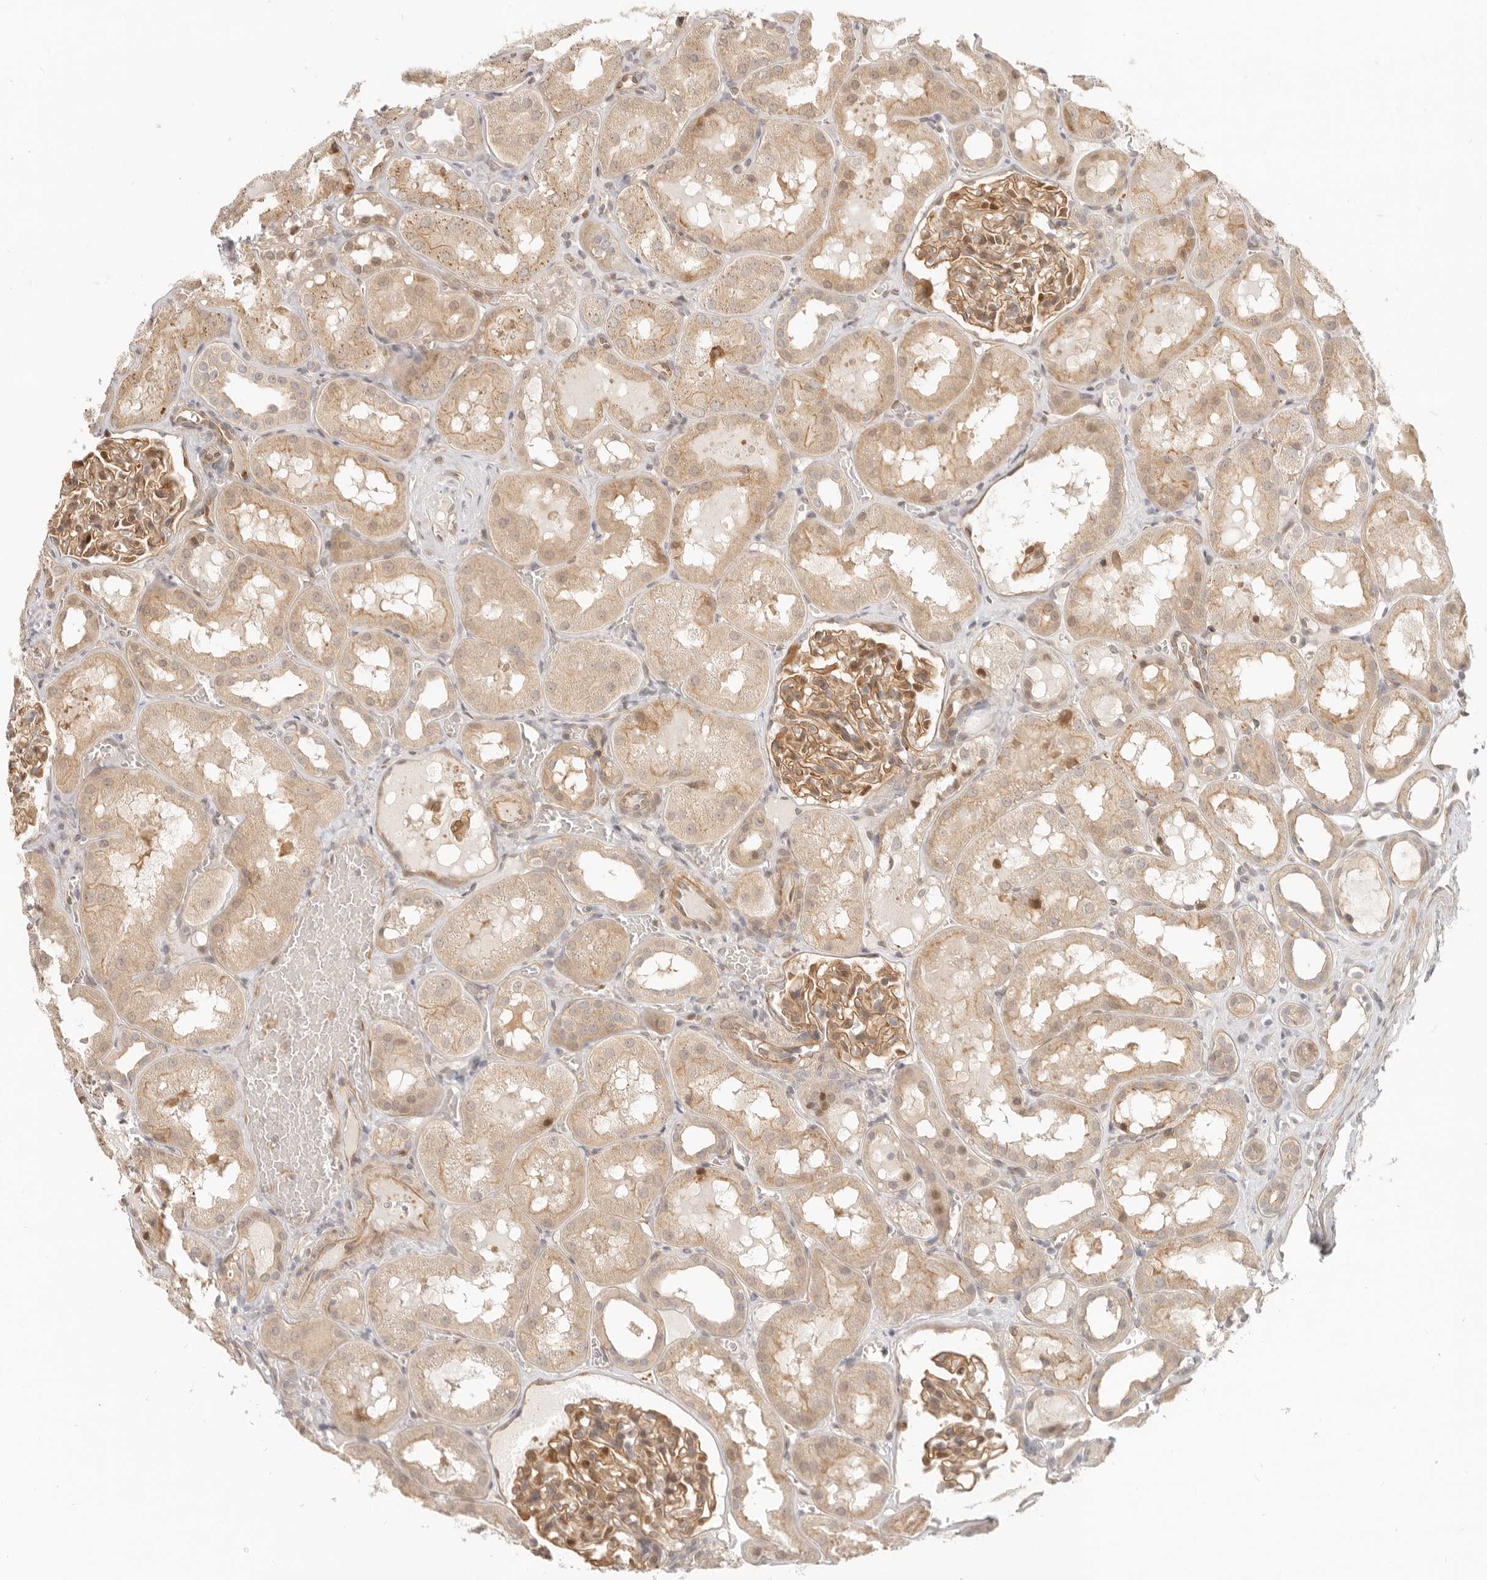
{"staining": {"intensity": "moderate", "quantity": "25%-75%", "location": "cytoplasmic/membranous"}, "tissue": "kidney", "cell_type": "Cells in glomeruli", "image_type": "normal", "snomed": [{"axis": "morphology", "description": "Normal tissue, NOS"}, {"axis": "topography", "description": "Kidney"}, {"axis": "topography", "description": "Urinary bladder"}], "caption": "An immunohistochemistry photomicrograph of unremarkable tissue is shown. Protein staining in brown highlights moderate cytoplasmic/membranous positivity in kidney within cells in glomeruli.", "gene": "TUFT1", "patient": {"sex": "male", "age": 16}}